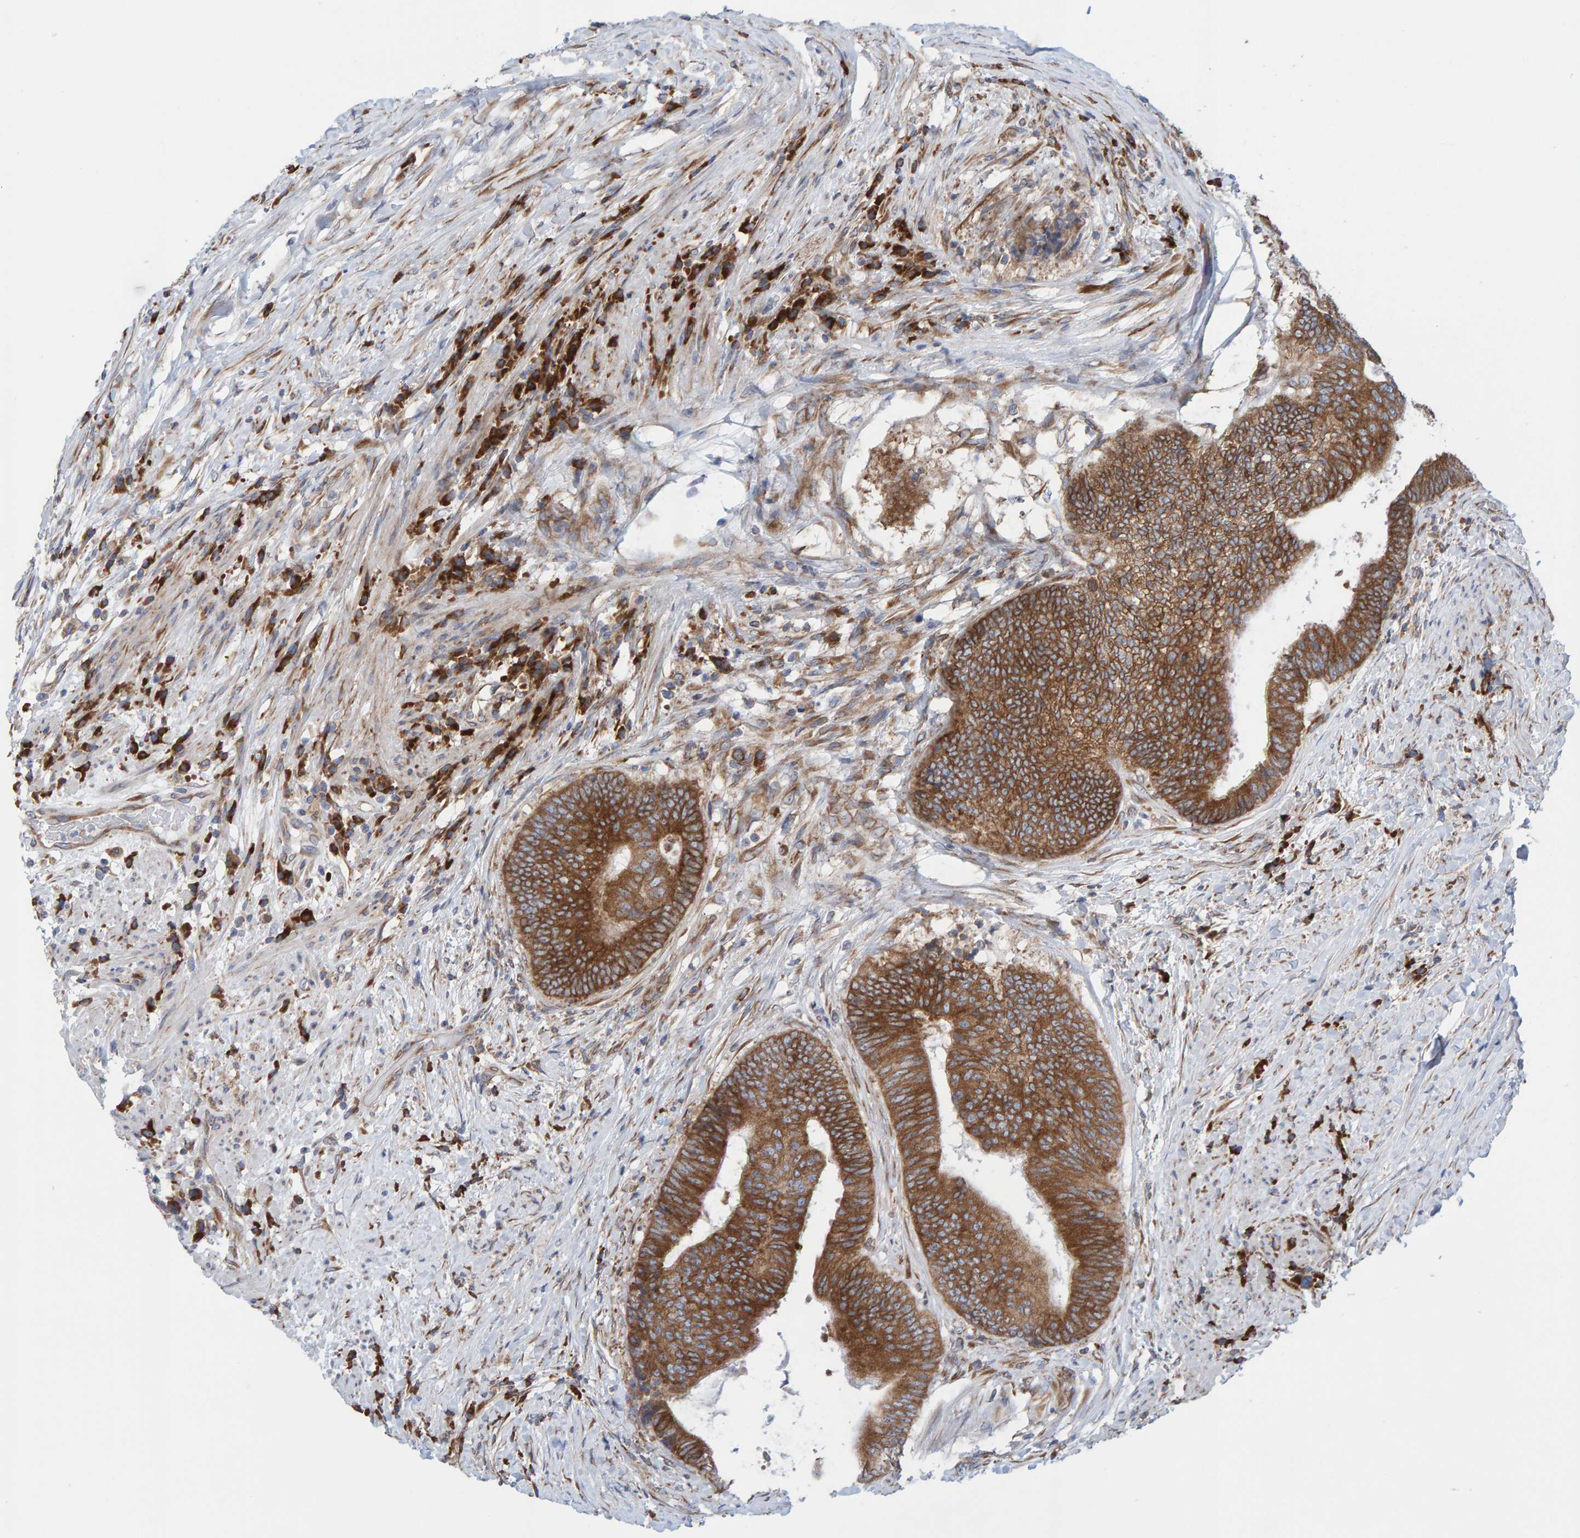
{"staining": {"intensity": "moderate", "quantity": ">75%", "location": "cytoplasmic/membranous"}, "tissue": "colorectal cancer", "cell_type": "Tumor cells", "image_type": "cancer", "snomed": [{"axis": "morphology", "description": "Adenocarcinoma, NOS"}, {"axis": "topography", "description": "Rectum"}], "caption": "Protein staining of colorectal adenocarcinoma tissue displays moderate cytoplasmic/membranous positivity in about >75% of tumor cells.", "gene": "CDK5RAP3", "patient": {"sex": "male", "age": 72}}